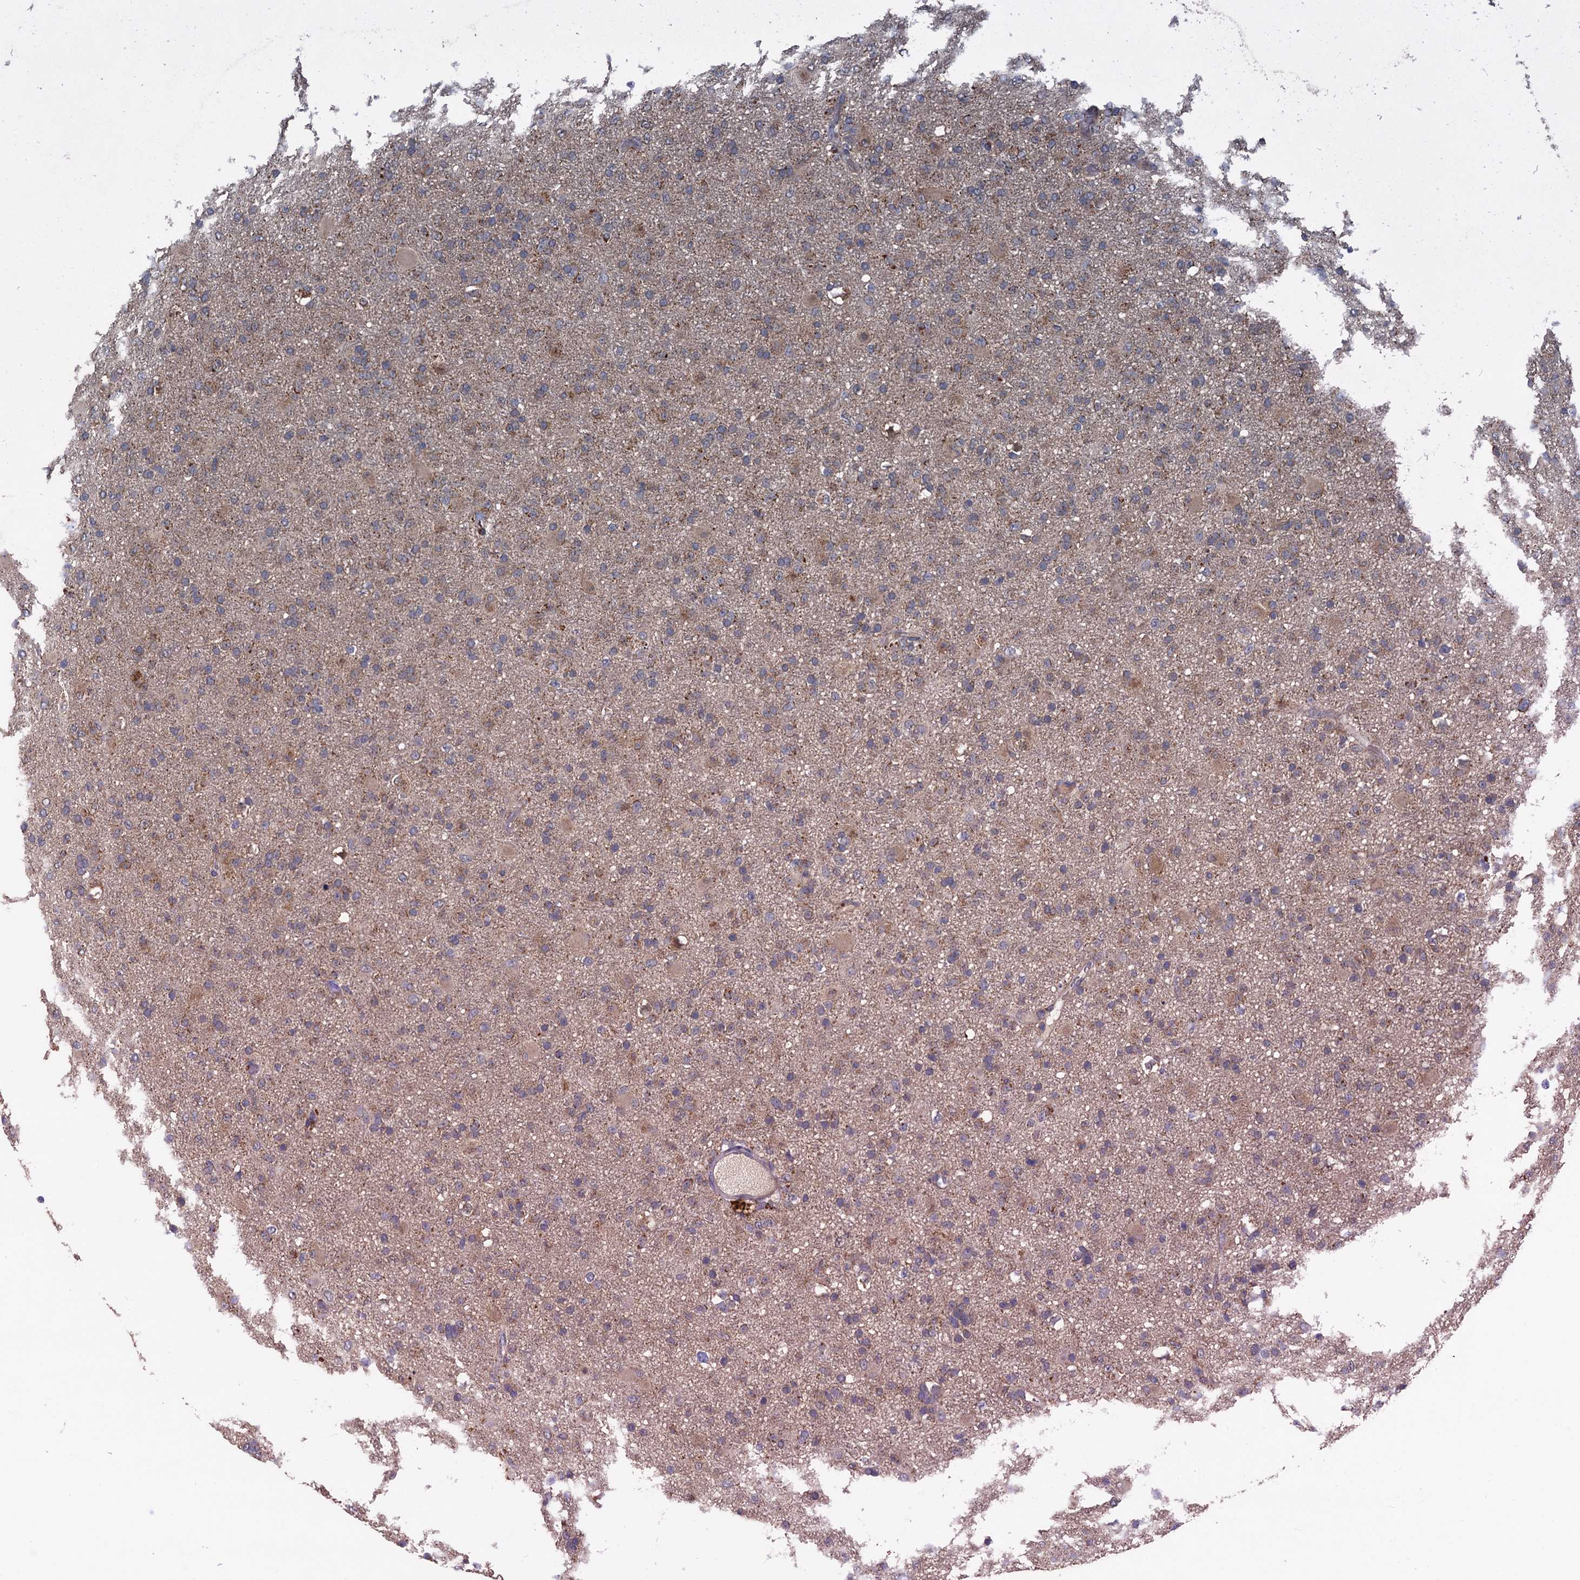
{"staining": {"intensity": "weak", "quantity": "25%-75%", "location": "cytoplasmic/membranous"}, "tissue": "glioma", "cell_type": "Tumor cells", "image_type": "cancer", "snomed": [{"axis": "morphology", "description": "Glioma, malignant, Low grade"}, {"axis": "topography", "description": "Brain"}], "caption": "Brown immunohistochemical staining in low-grade glioma (malignant) reveals weak cytoplasmic/membranous positivity in approximately 25%-75% of tumor cells.", "gene": "OTUB1", "patient": {"sex": "male", "age": 65}}